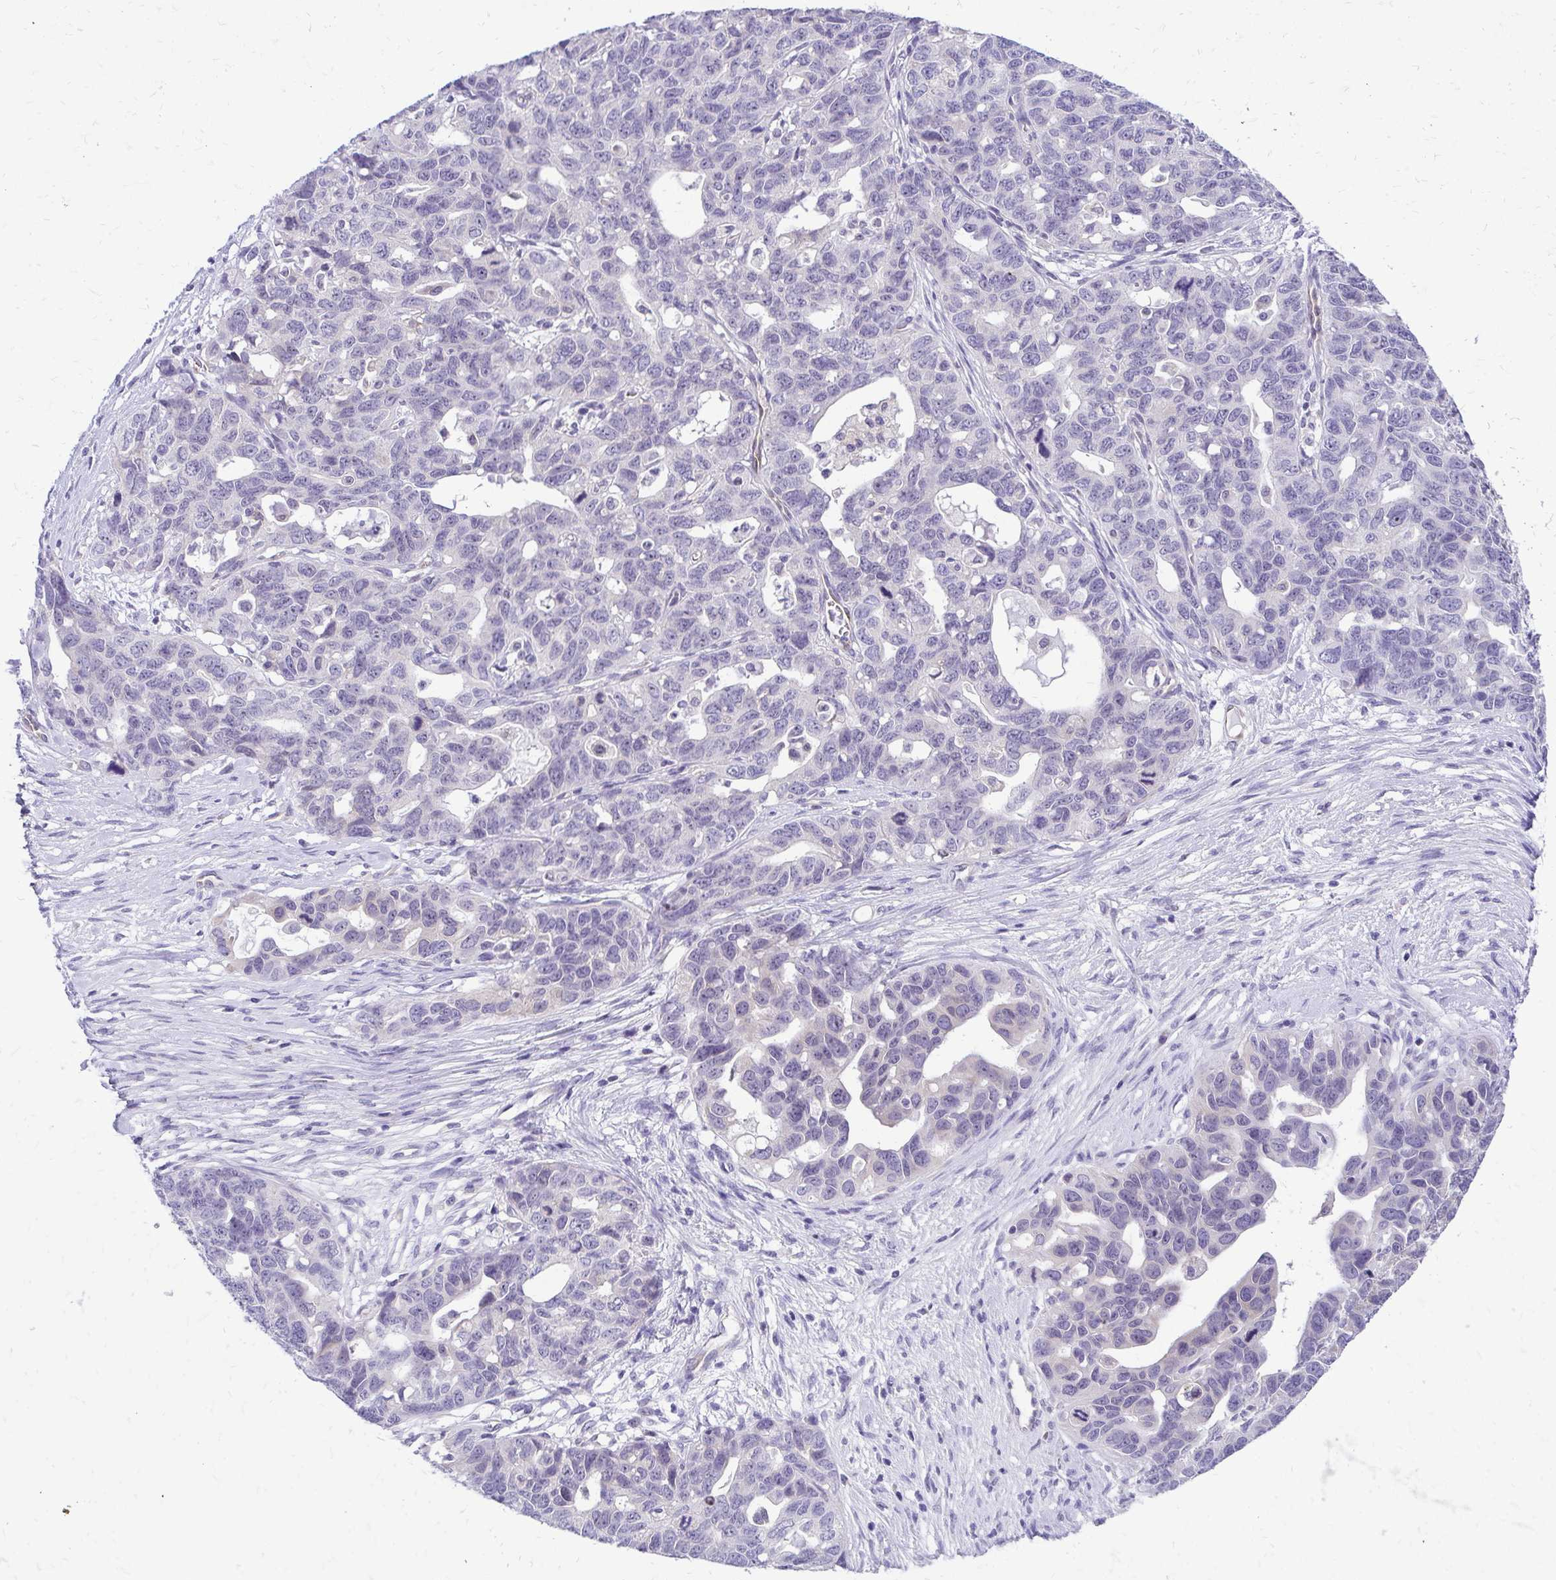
{"staining": {"intensity": "negative", "quantity": "none", "location": "none"}, "tissue": "ovarian cancer", "cell_type": "Tumor cells", "image_type": "cancer", "snomed": [{"axis": "morphology", "description": "Cystadenocarcinoma, serous, NOS"}, {"axis": "topography", "description": "Ovary"}], "caption": "Tumor cells are negative for brown protein staining in ovarian serous cystadenocarcinoma. Brightfield microscopy of immunohistochemistry (IHC) stained with DAB (brown) and hematoxylin (blue), captured at high magnification.", "gene": "NIFK", "patient": {"sex": "female", "age": 69}}